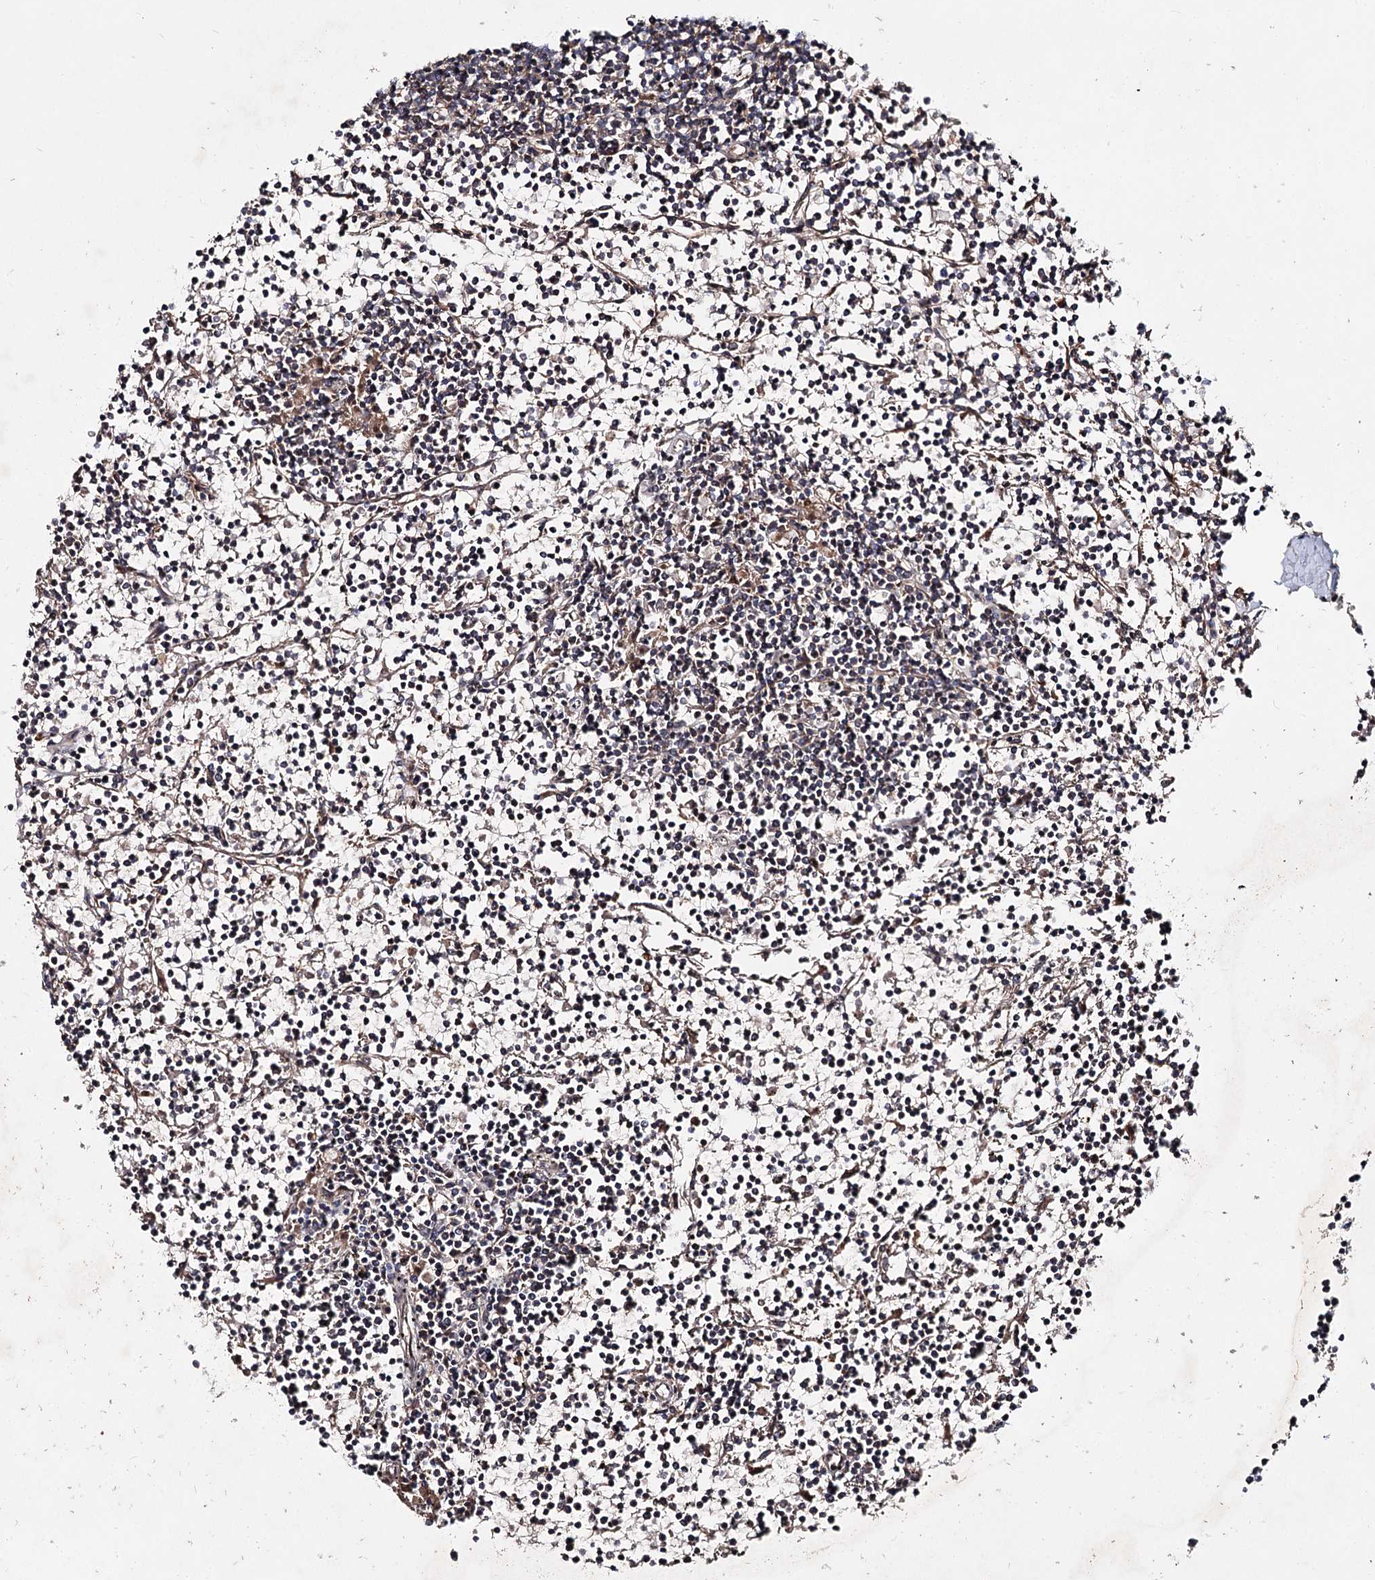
{"staining": {"intensity": "negative", "quantity": "none", "location": "none"}, "tissue": "lymphoma", "cell_type": "Tumor cells", "image_type": "cancer", "snomed": [{"axis": "morphology", "description": "Malignant lymphoma, non-Hodgkin's type, Low grade"}, {"axis": "topography", "description": "Spleen"}], "caption": "Tumor cells show no significant staining in low-grade malignant lymphoma, non-Hodgkin's type.", "gene": "MSANTD2", "patient": {"sex": "female", "age": 19}}